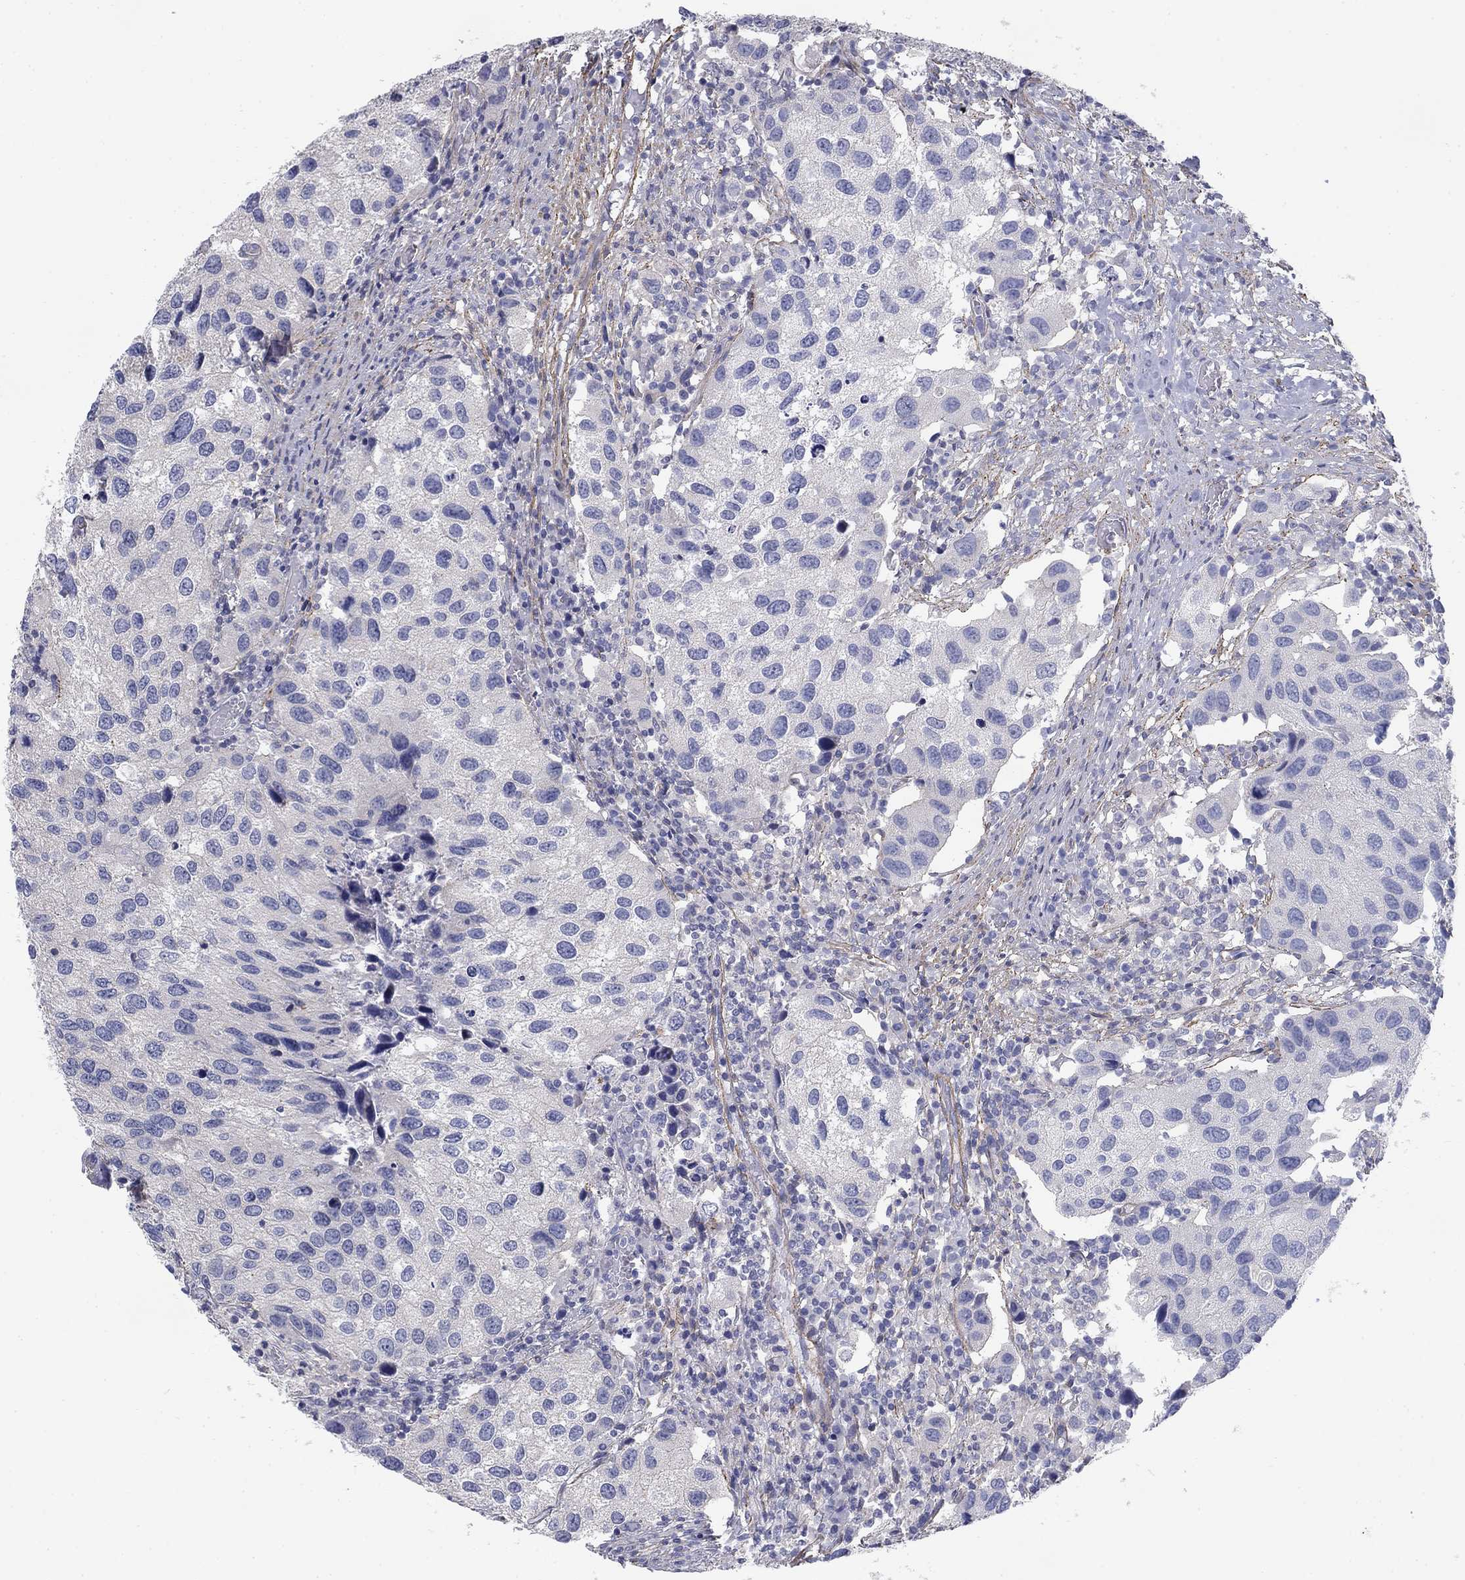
{"staining": {"intensity": "negative", "quantity": "none", "location": "none"}, "tissue": "urothelial cancer", "cell_type": "Tumor cells", "image_type": "cancer", "snomed": [{"axis": "morphology", "description": "Urothelial carcinoma, High grade"}, {"axis": "topography", "description": "Urinary bladder"}], "caption": "The histopathology image shows no significant staining in tumor cells of urothelial carcinoma (high-grade).", "gene": "GRK7", "patient": {"sex": "male", "age": 79}}